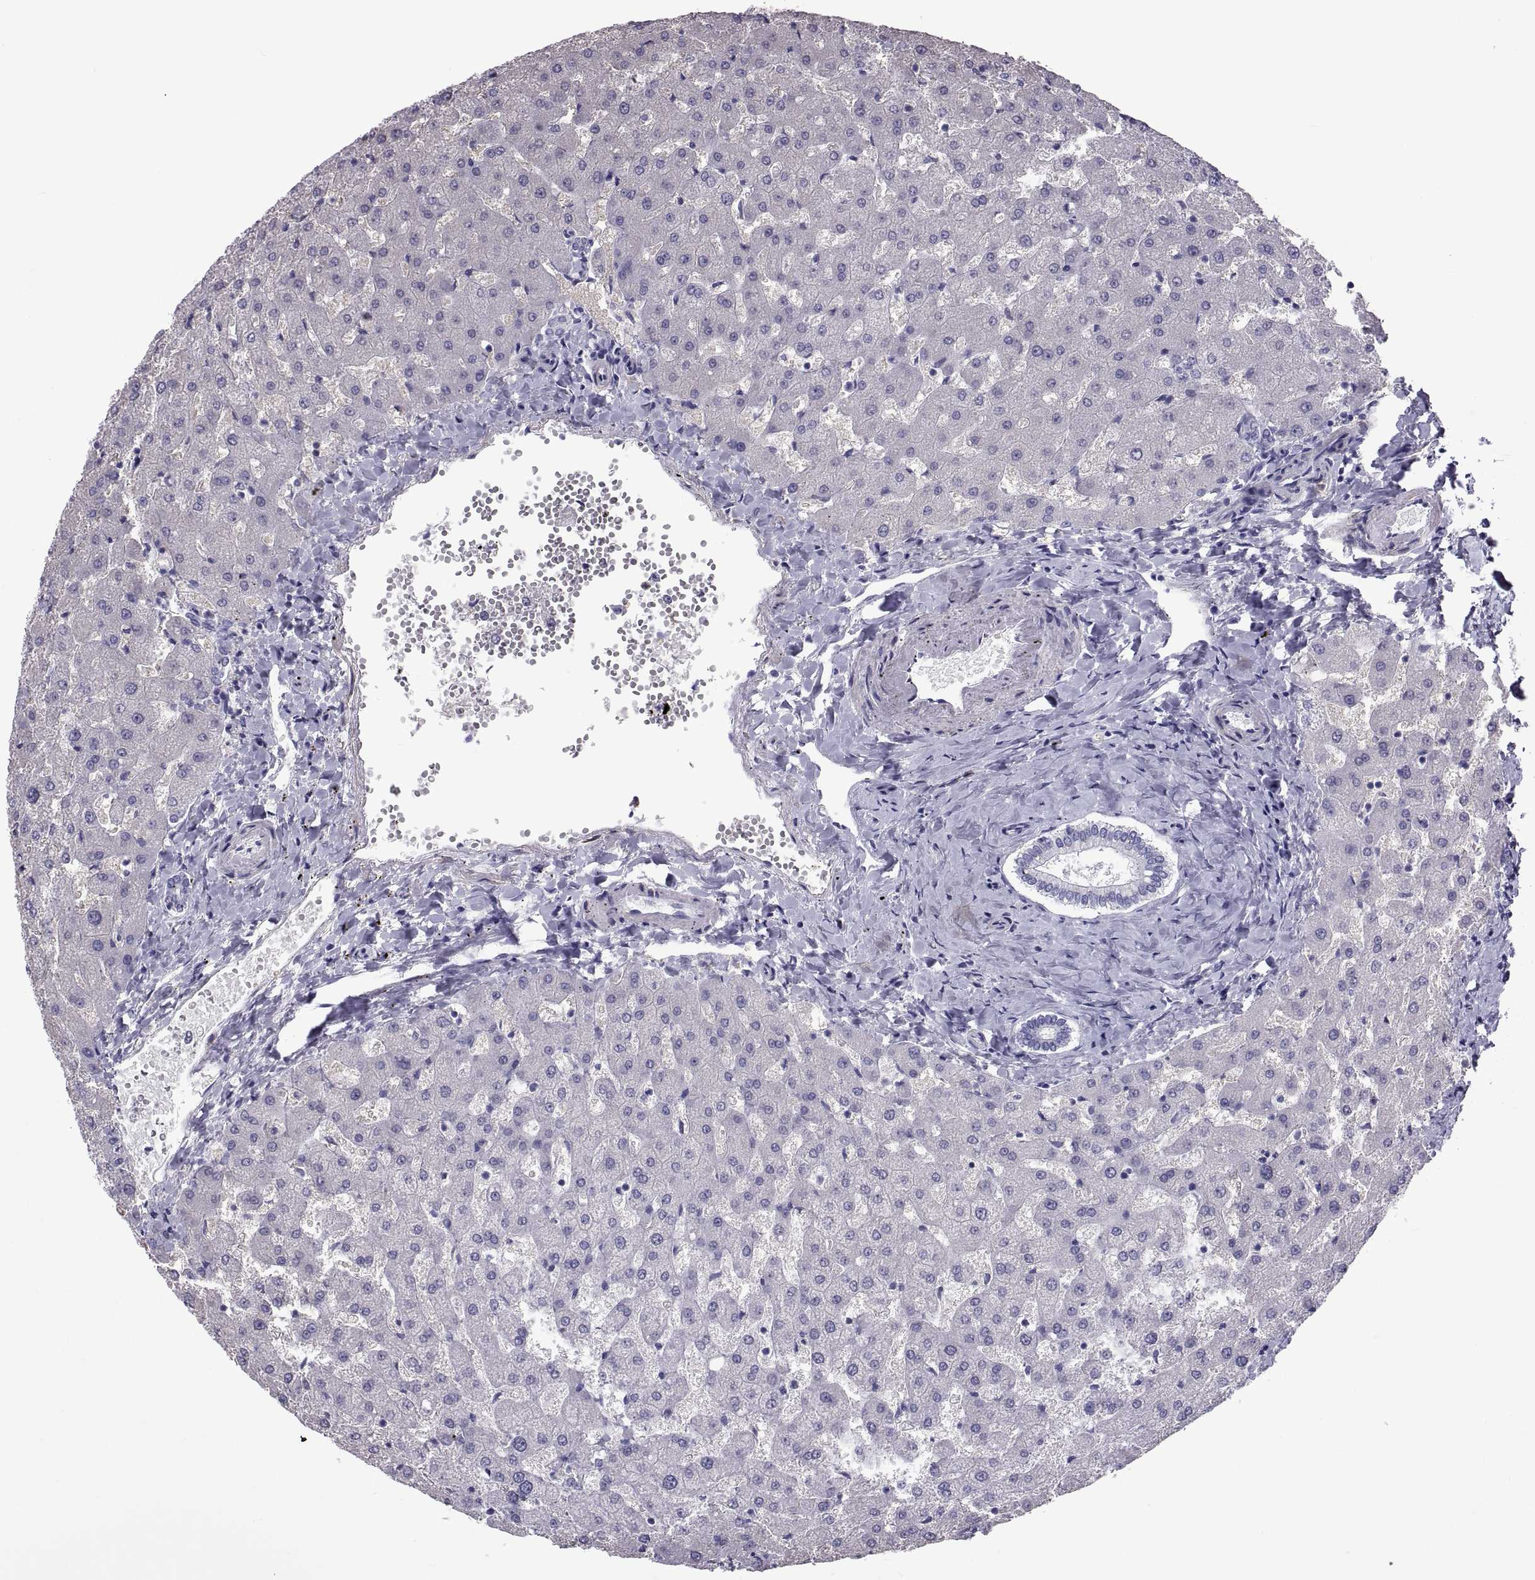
{"staining": {"intensity": "negative", "quantity": "none", "location": "none"}, "tissue": "liver", "cell_type": "Cholangiocytes", "image_type": "normal", "snomed": [{"axis": "morphology", "description": "Normal tissue, NOS"}, {"axis": "topography", "description": "Liver"}], "caption": "This is an IHC micrograph of benign liver. There is no expression in cholangiocytes.", "gene": "MAGEB1", "patient": {"sex": "female", "age": 50}}